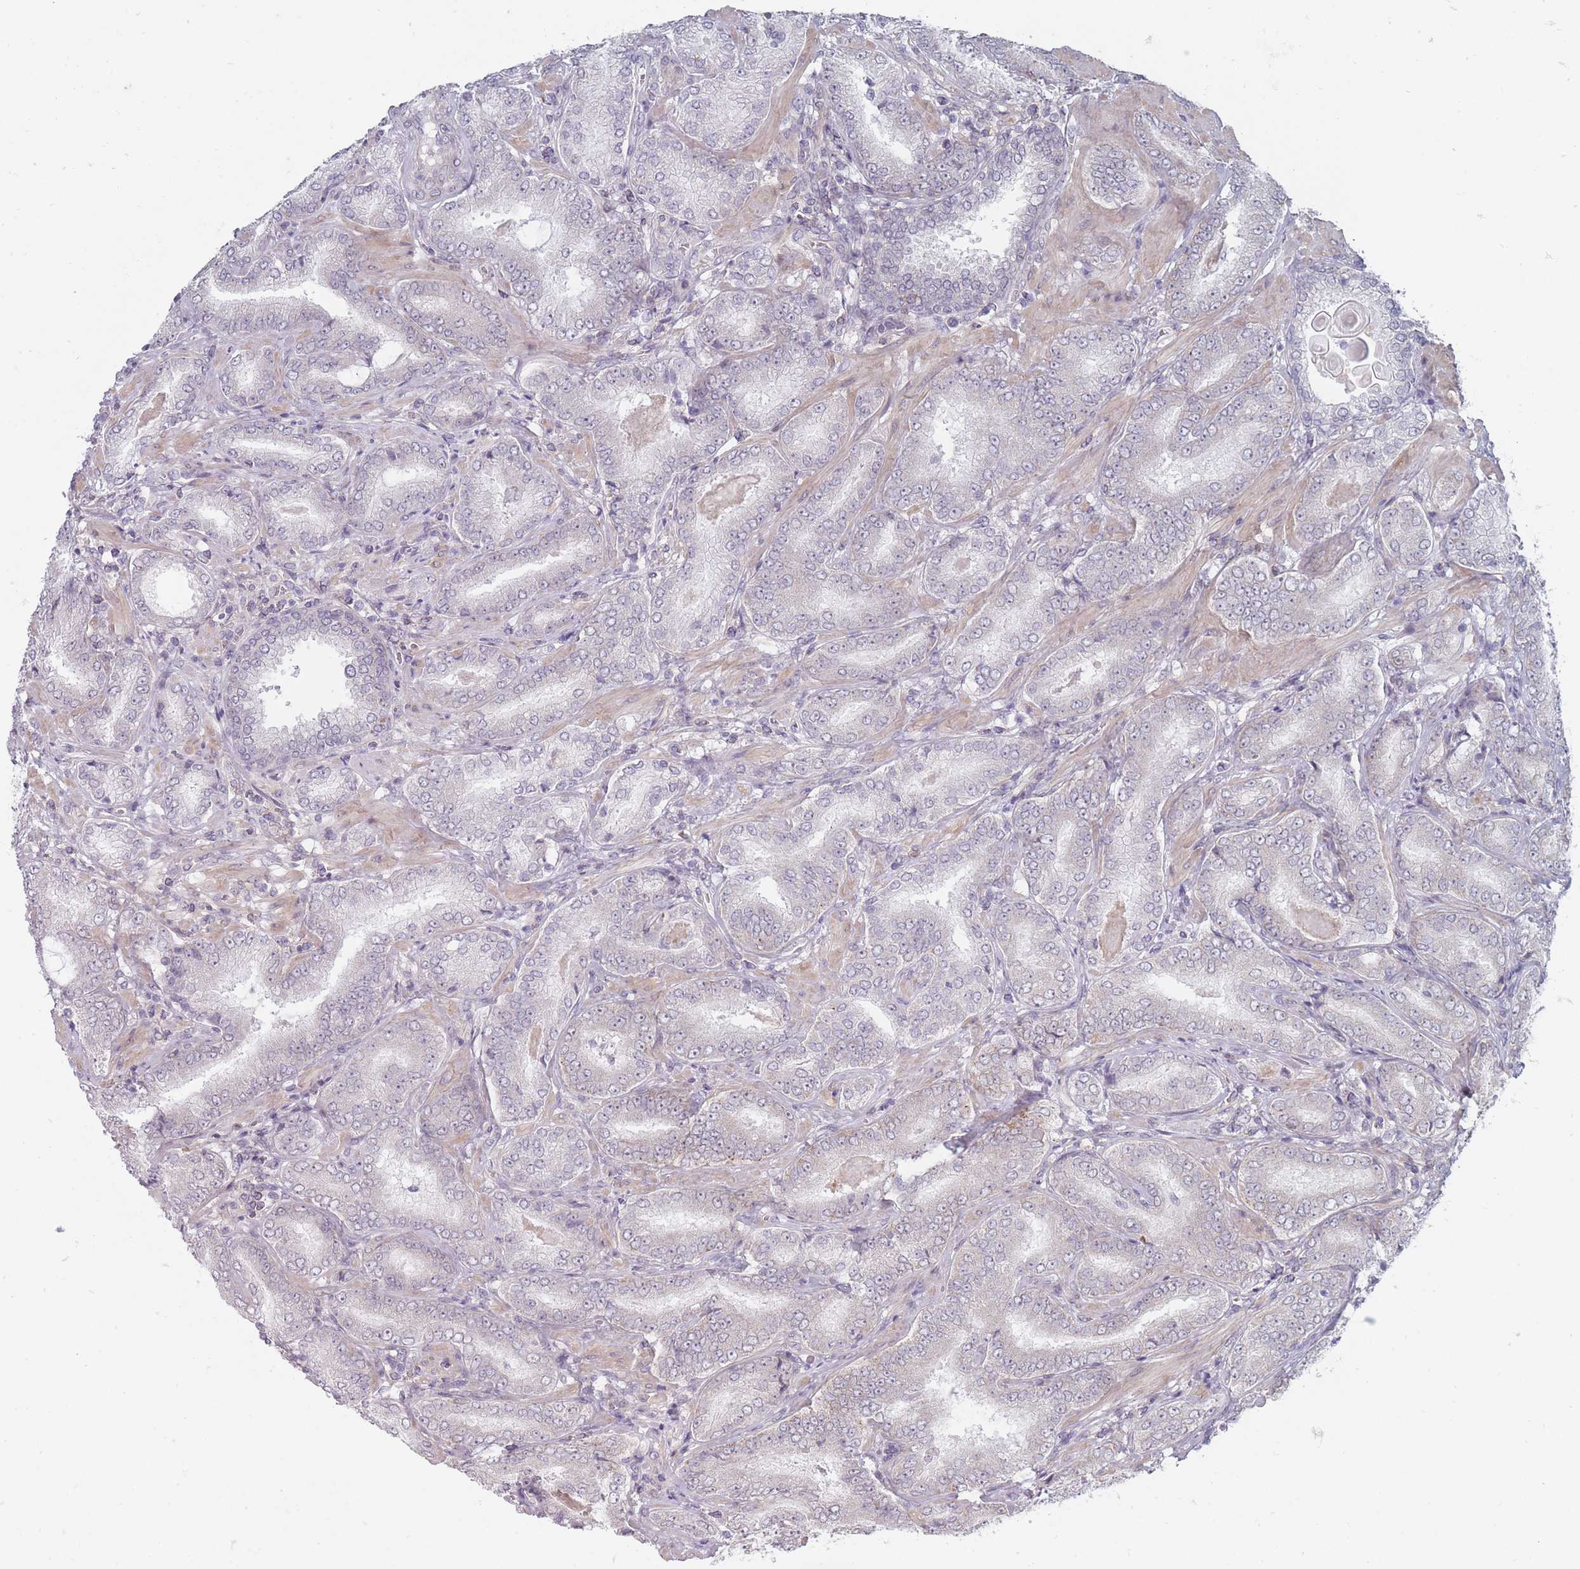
{"staining": {"intensity": "negative", "quantity": "none", "location": "none"}, "tissue": "prostate cancer", "cell_type": "Tumor cells", "image_type": "cancer", "snomed": [{"axis": "morphology", "description": "Adenocarcinoma, High grade"}, {"axis": "topography", "description": "Prostate"}], "caption": "An immunohistochemistry (IHC) photomicrograph of high-grade adenocarcinoma (prostate) is shown. There is no staining in tumor cells of high-grade adenocarcinoma (prostate).", "gene": "PCDH12", "patient": {"sex": "male", "age": 72}}